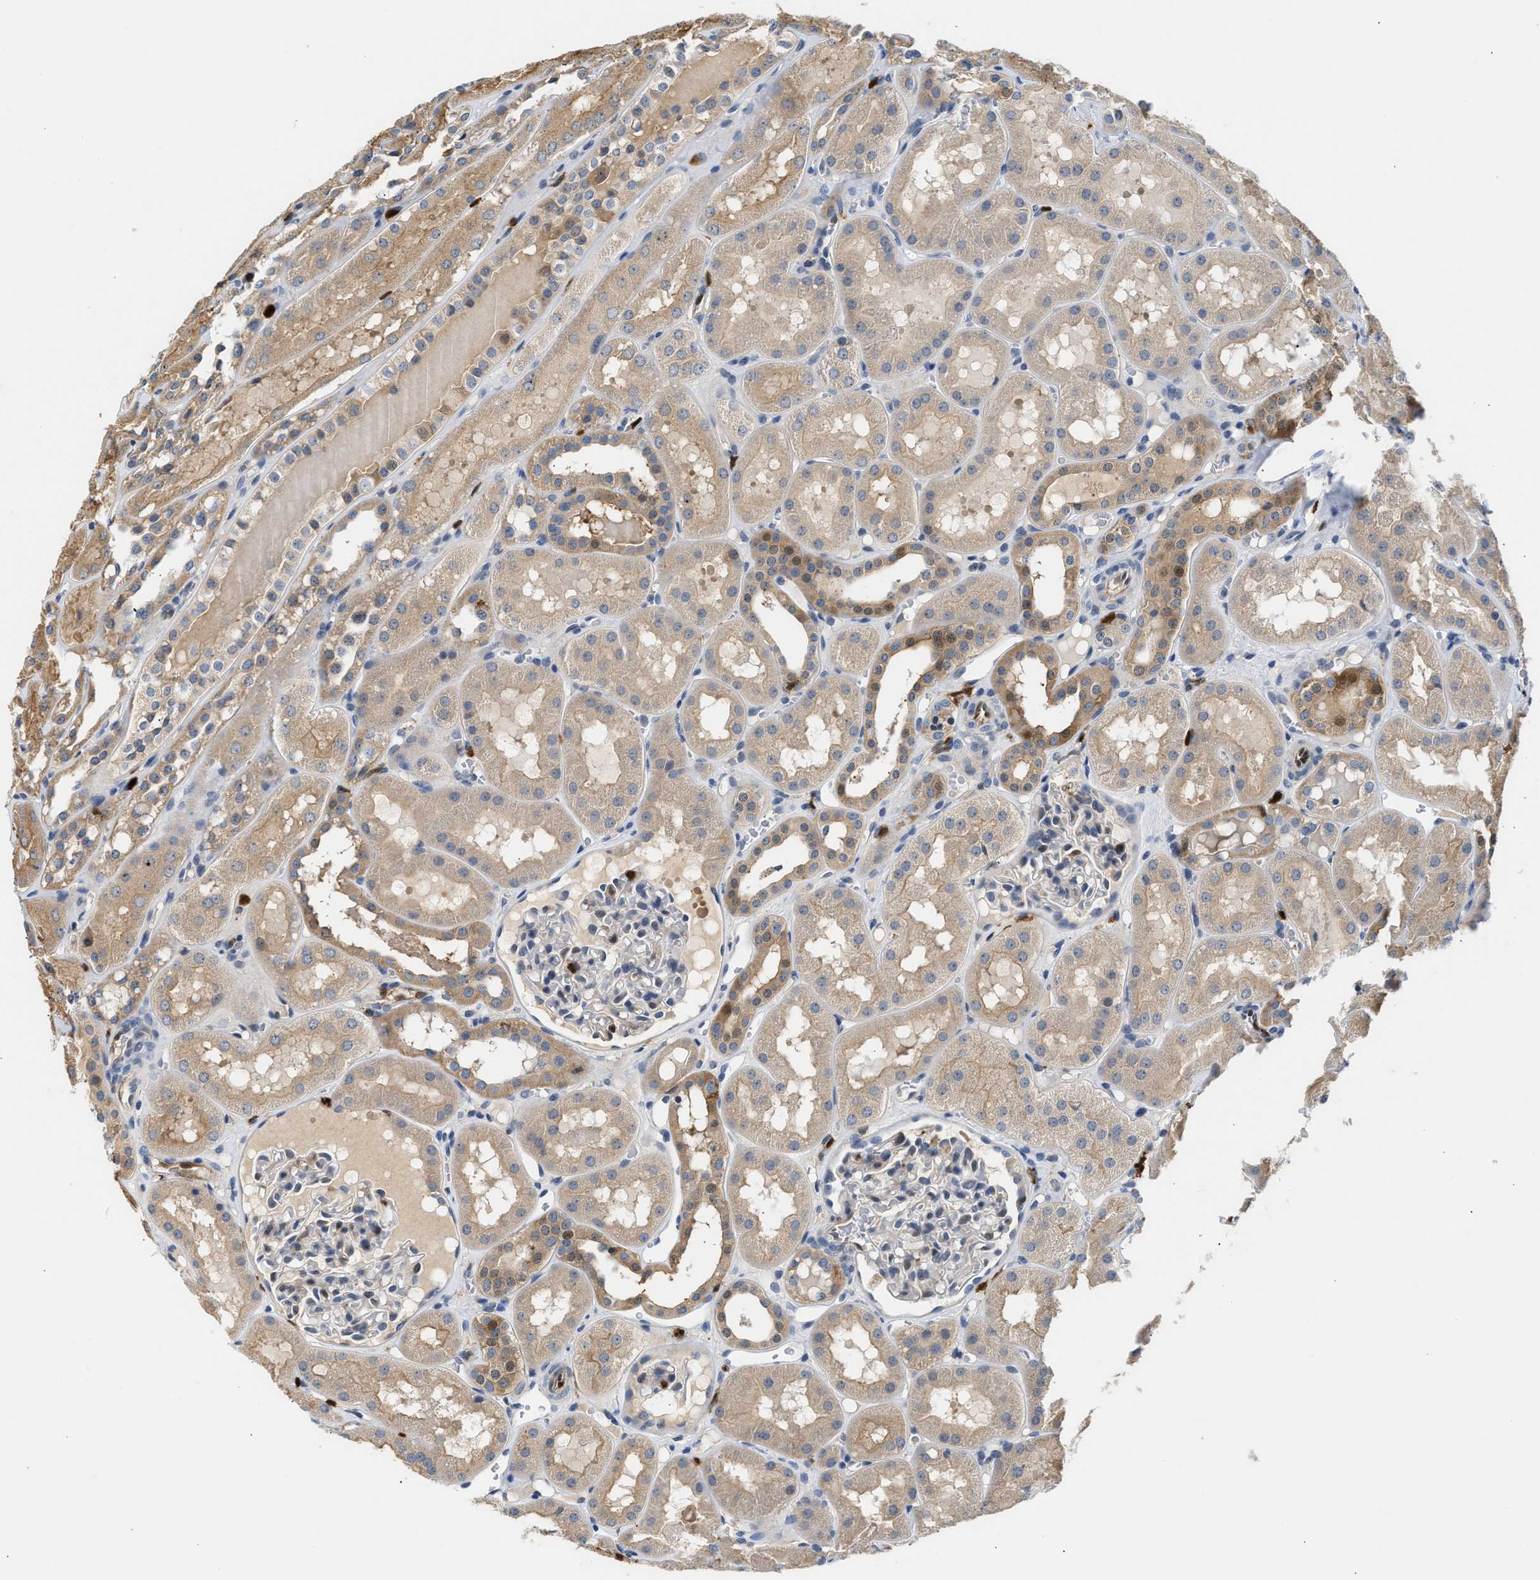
{"staining": {"intensity": "moderate", "quantity": "<25%", "location": "cytoplasmic/membranous"}, "tissue": "kidney", "cell_type": "Cells in glomeruli", "image_type": "normal", "snomed": [{"axis": "morphology", "description": "Normal tissue, NOS"}, {"axis": "topography", "description": "Kidney"}, {"axis": "topography", "description": "Urinary bladder"}], "caption": "Brown immunohistochemical staining in normal human kidney exhibits moderate cytoplasmic/membranous positivity in approximately <25% of cells in glomeruli.", "gene": "SLIT2", "patient": {"sex": "male", "age": 16}}